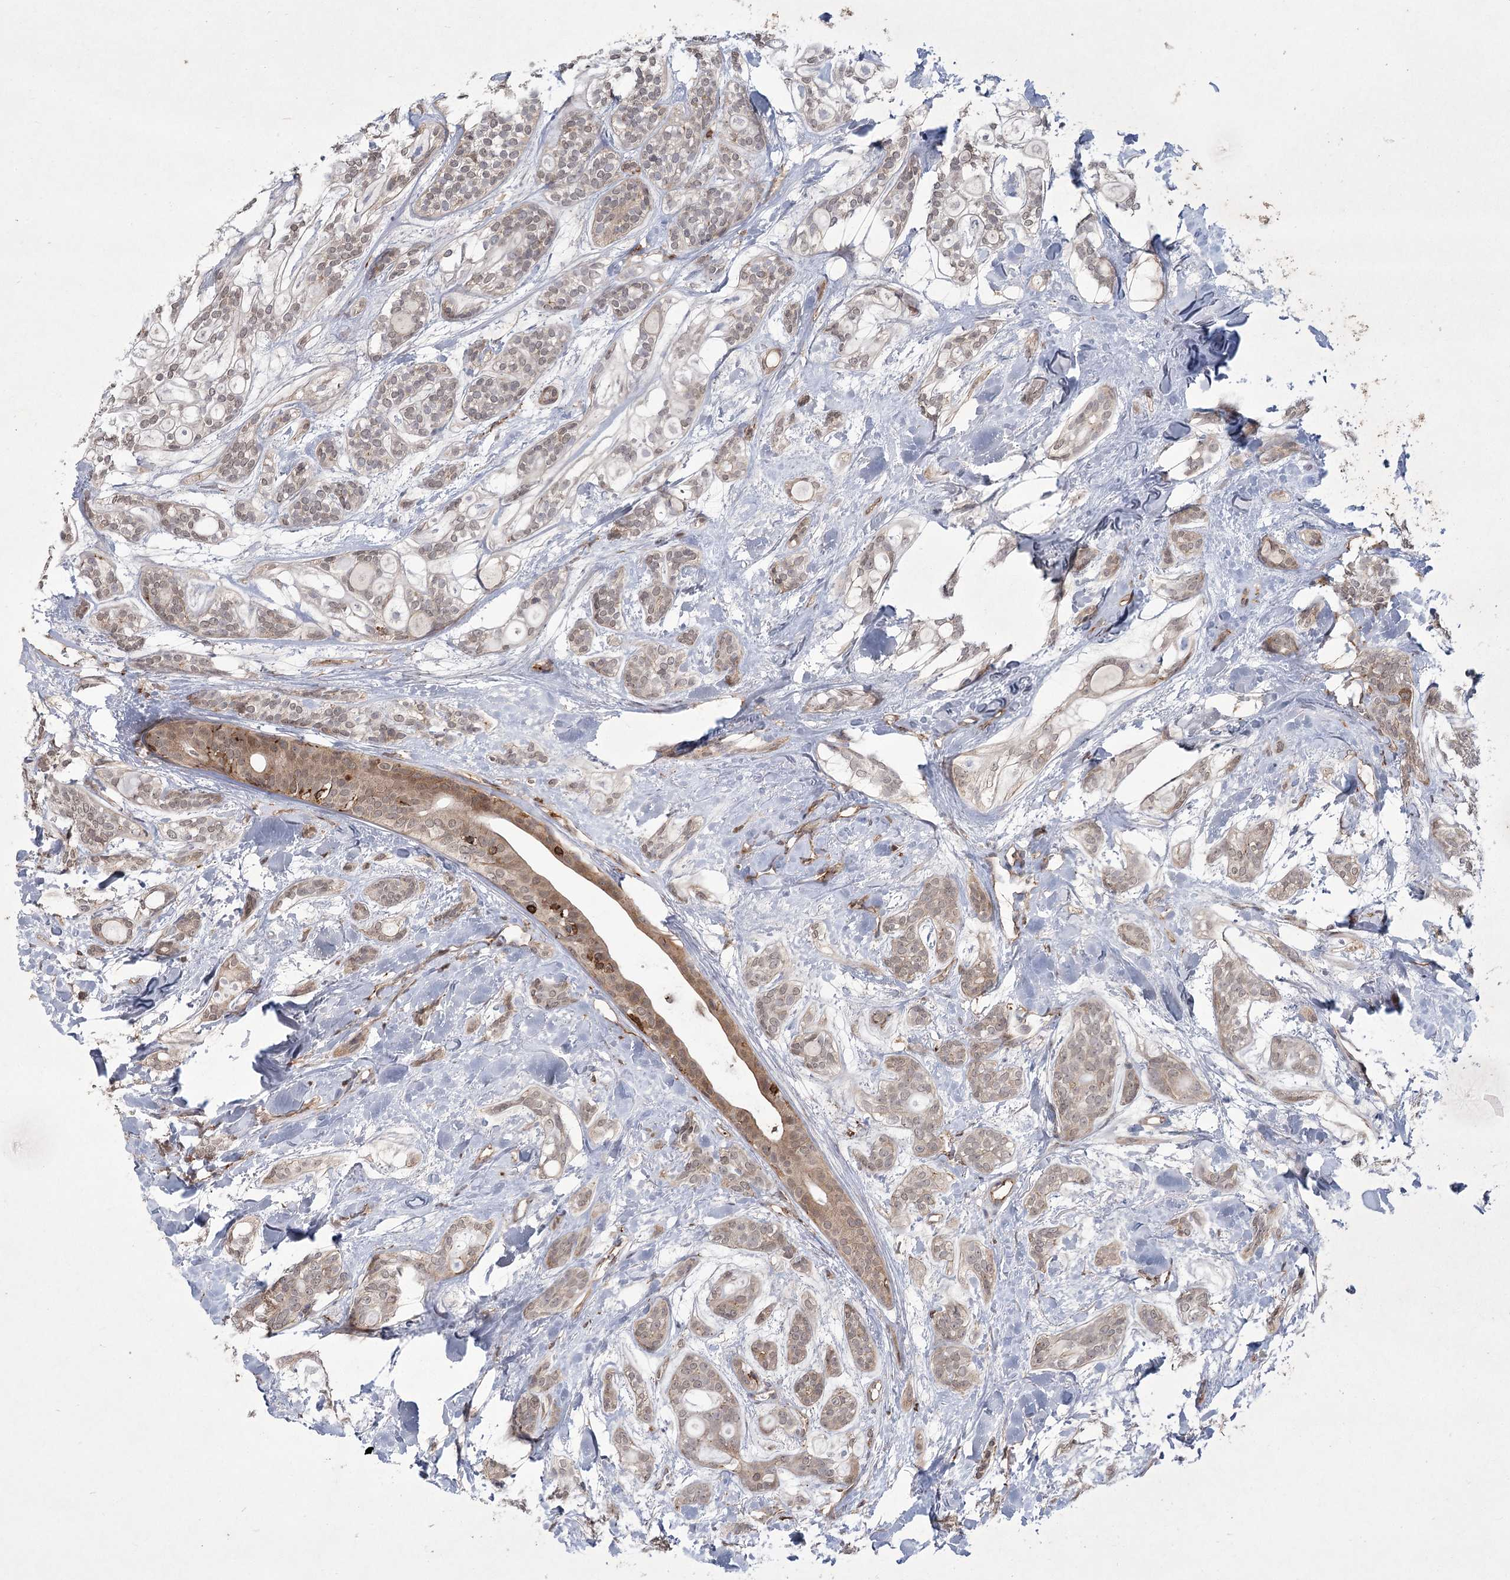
{"staining": {"intensity": "weak", "quantity": "<25%", "location": "cytoplasmic/membranous"}, "tissue": "head and neck cancer", "cell_type": "Tumor cells", "image_type": "cancer", "snomed": [{"axis": "morphology", "description": "Adenocarcinoma, NOS"}, {"axis": "topography", "description": "Head-Neck"}], "caption": "This is an IHC micrograph of human head and neck cancer. There is no positivity in tumor cells.", "gene": "MEPE", "patient": {"sex": "male", "age": 66}}